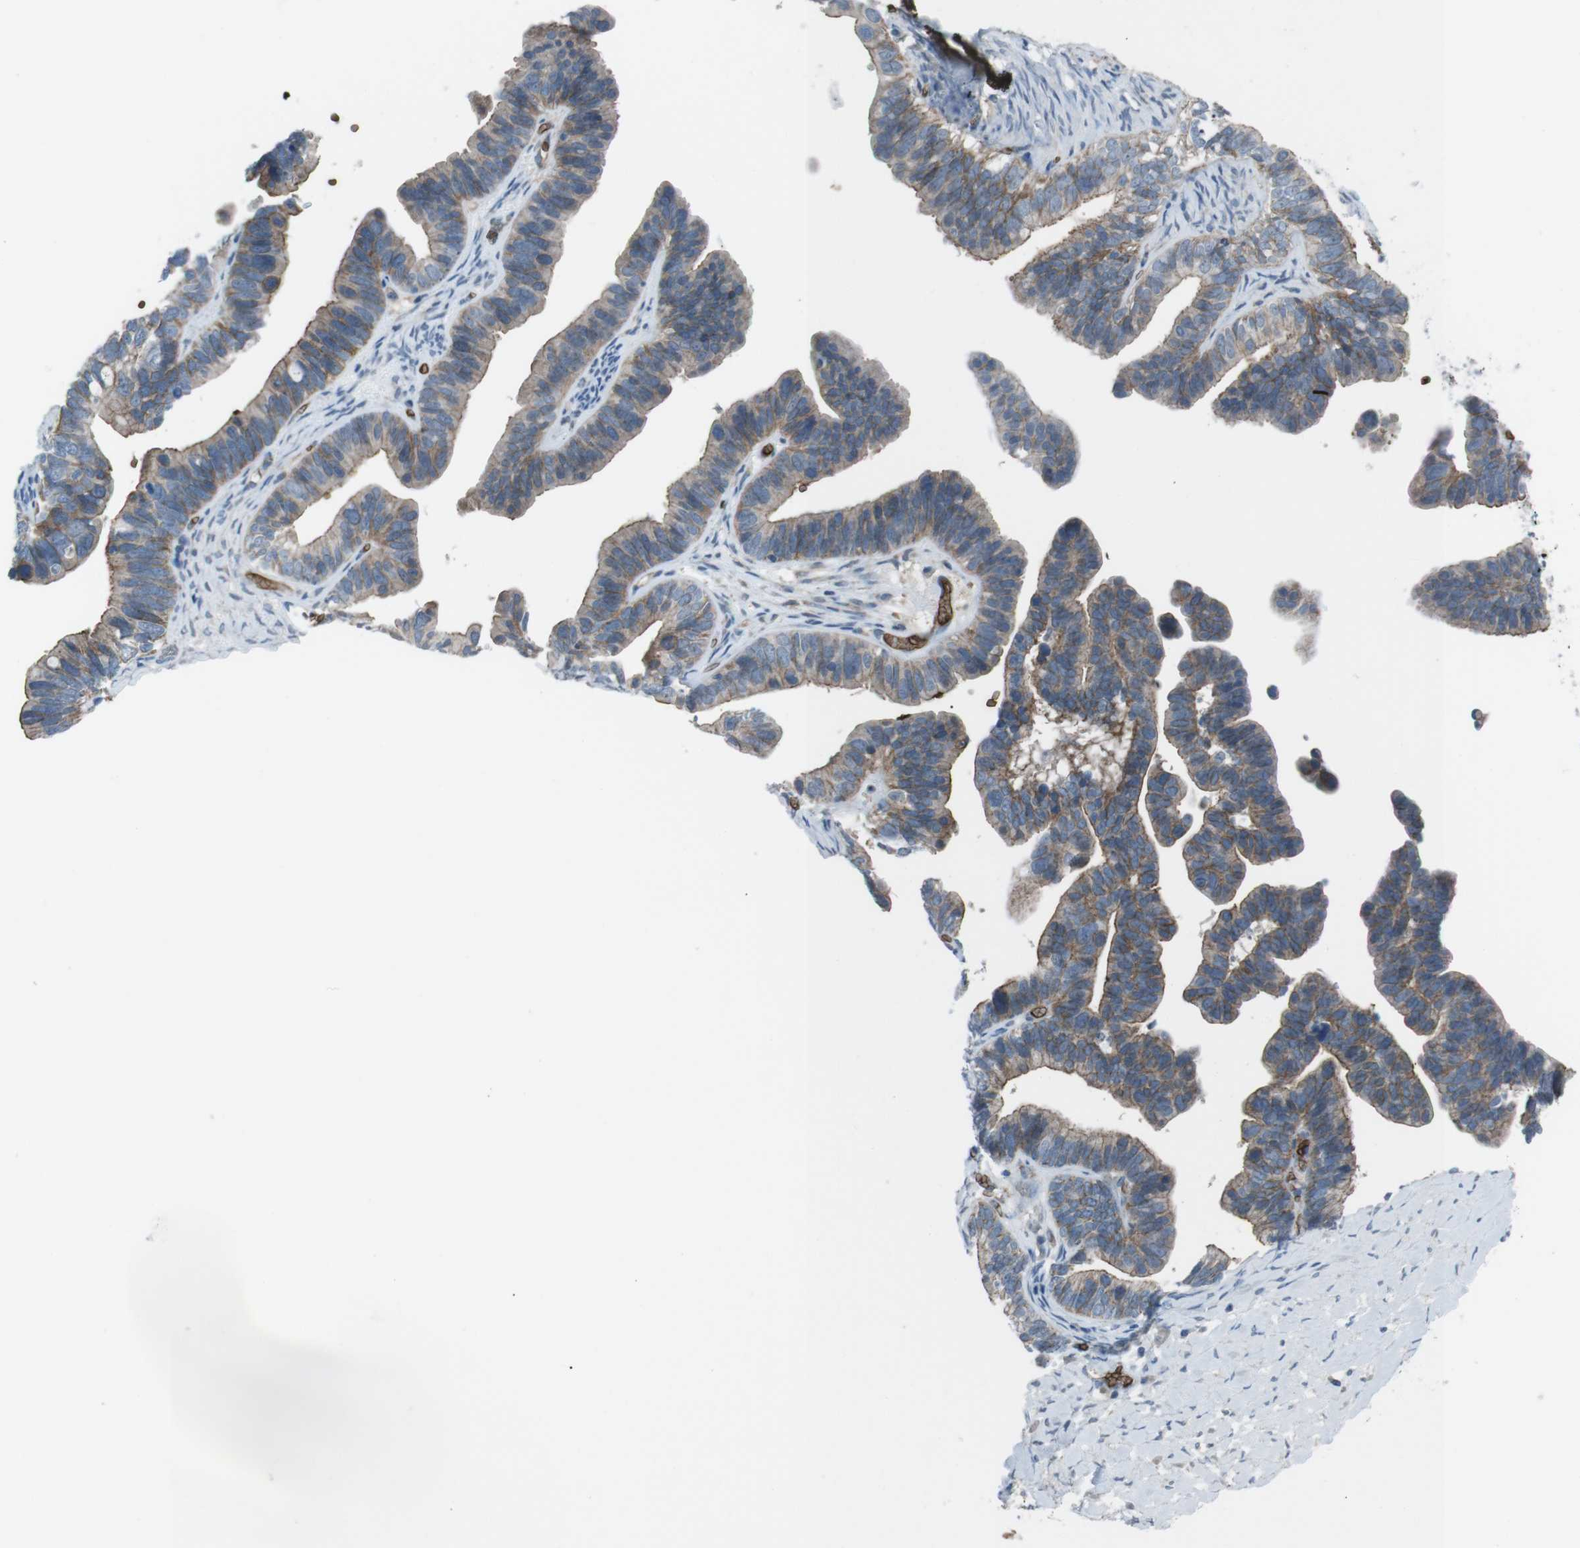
{"staining": {"intensity": "moderate", "quantity": "25%-75%", "location": "cytoplasmic/membranous"}, "tissue": "ovarian cancer", "cell_type": "Tumor cells", "image_type": "cancer", "snomed": [{"axis": "morphology", "description": "Cystadenocarcinoma, serous, NOS"}, {"axis": "topography", "description": "Ovary"}], "caption": "Ovarian cancer tissue exhibits moderate cytoplasmic/membranous expression in approximately 25%-75% of tumor cells", "gene": "SPTA1", "patient": {"sex": "female", "age": 56}}